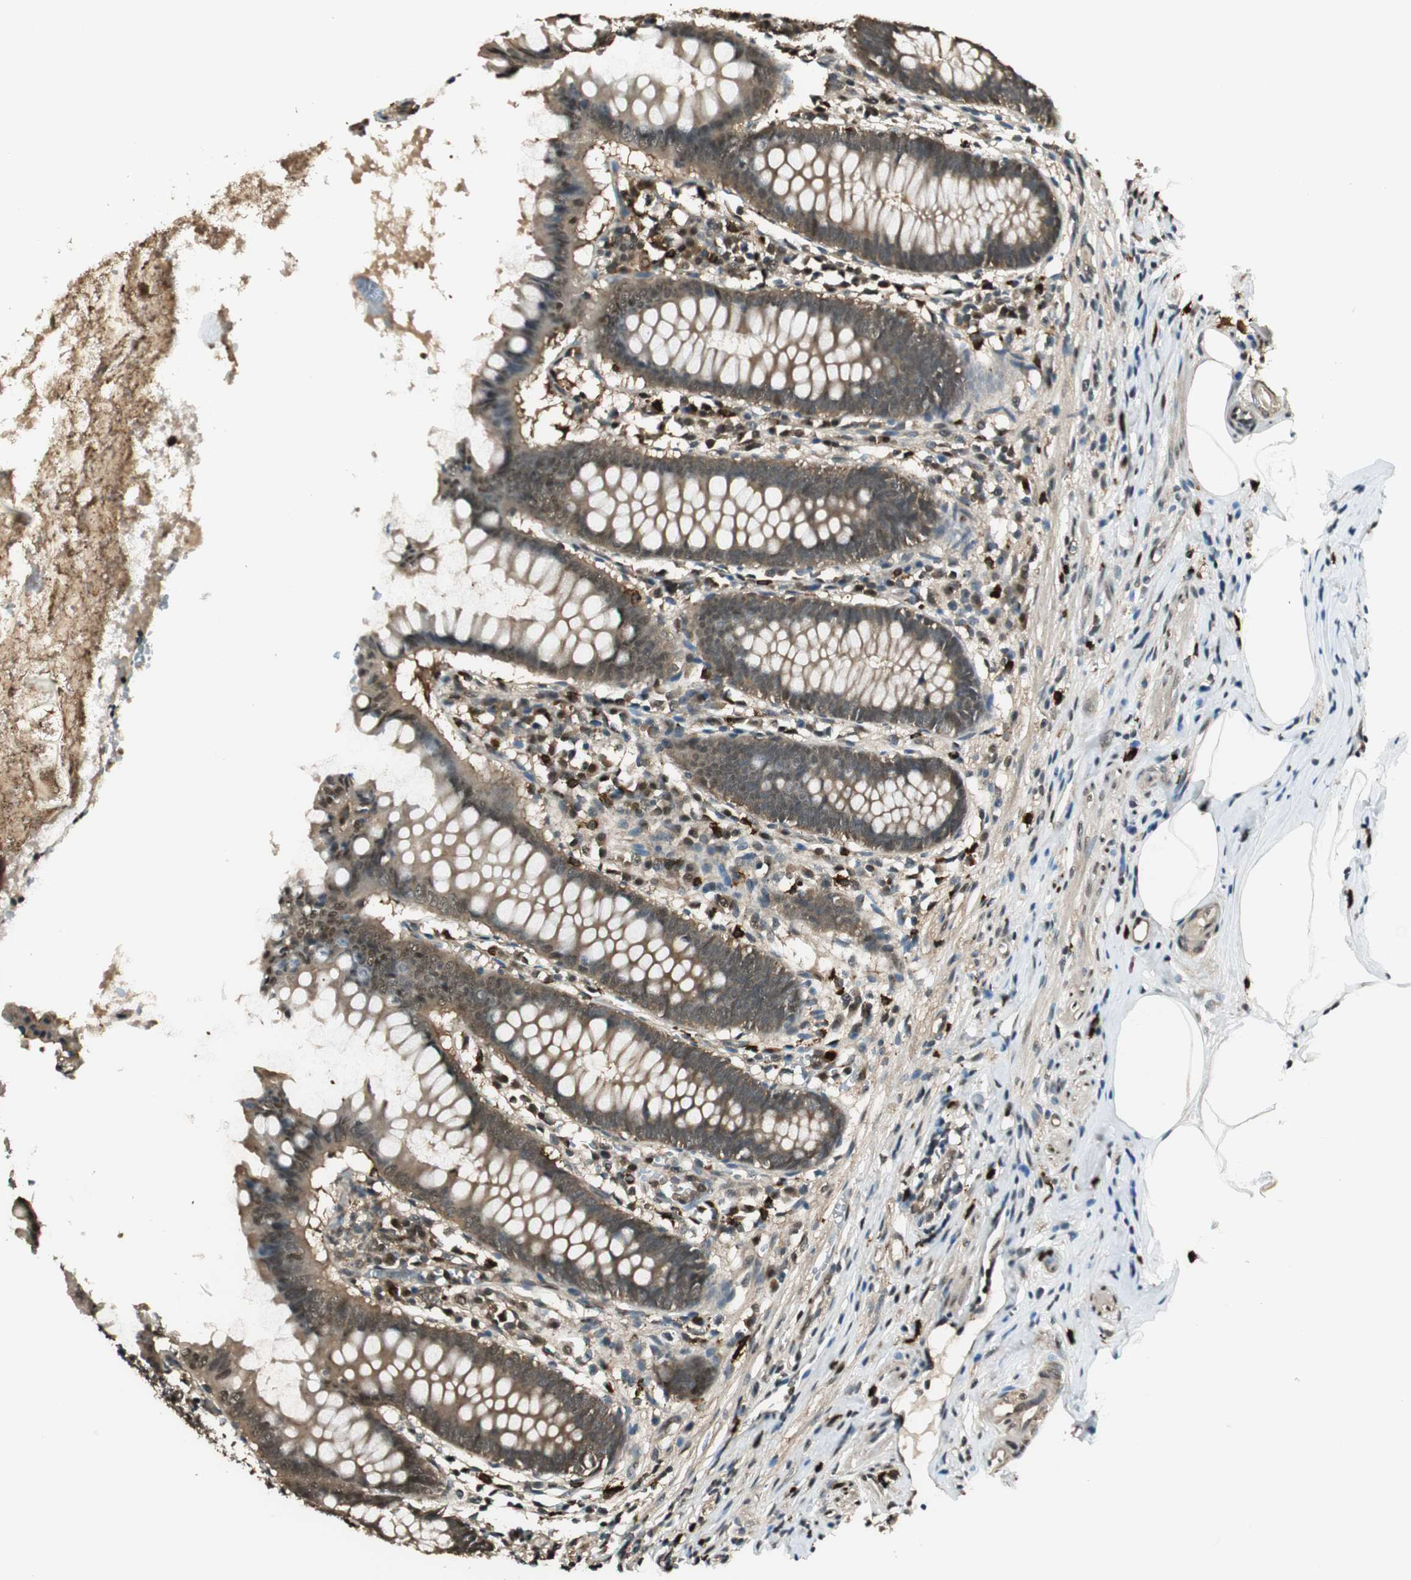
{"staining": {"intensity": "strong", "quantity": ">75%", "location": "cytoplasmic/membranous,nuclear"}, "tissue": "appendix", "cell_type": "Glandular cells", "image_type": "normal", "snomed": [{"axis": "morphology", "description": "Normal tissue, NOS"}, {"axis": "topography", "description": "Appendix"}], "caption": "Appendix stained with immunohistochemistry (IHC) demonstrates strong cytoplasmic/membranous,nuclear positivity in about >75% of glandular cells. (DAB IHC with brightfield microscopy, high magnification).", "gene": "ENSG00000268870", "patient": {"sex": "female", "age": 50}}